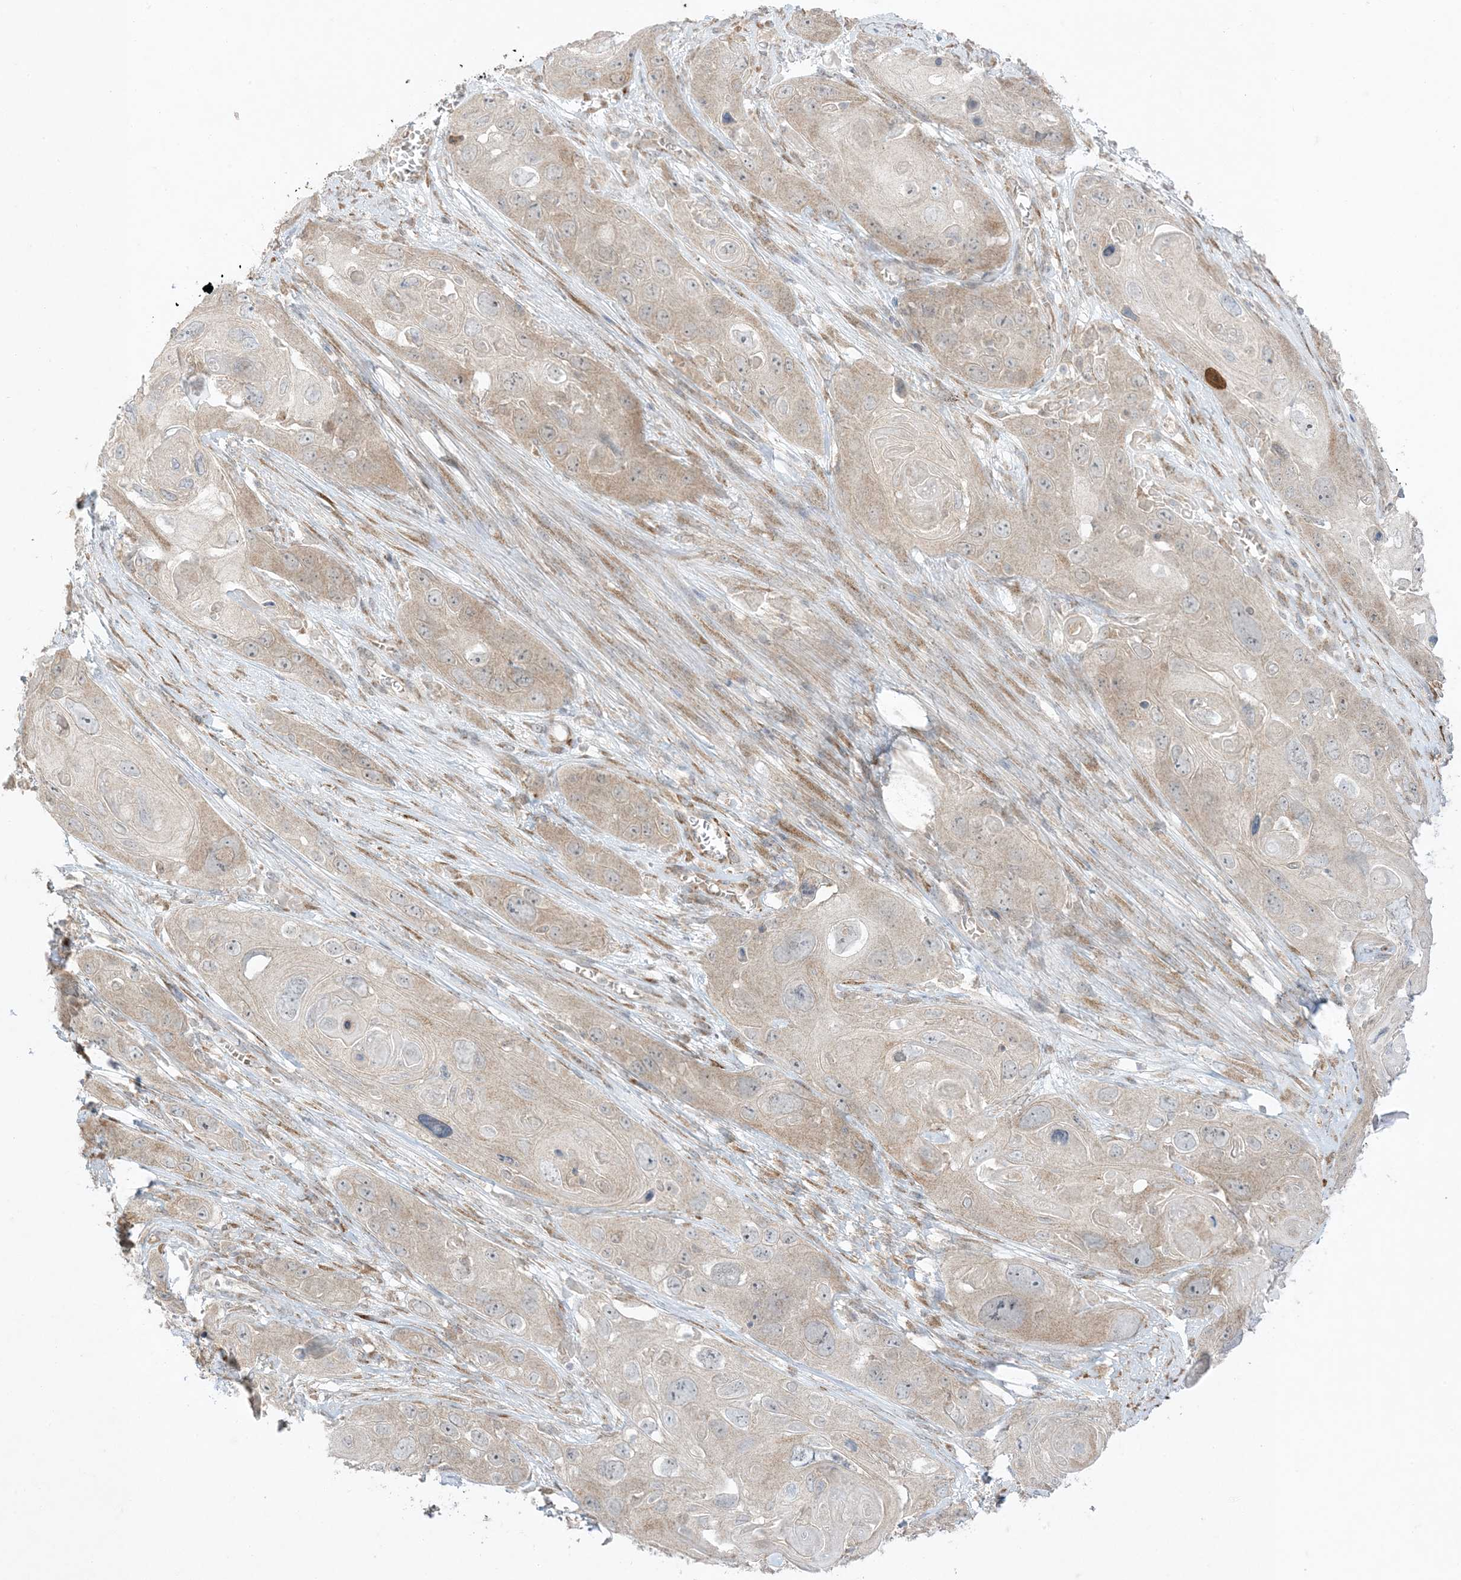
{"staining": {"intensity": "weak", "quantity": "25%-75%", "location": "cytoplasmic/membranous"}, "tissue": "skin cancer", "cell_type": "Tumor cells", "image_type": "cancer", "snomed": [{"axis": "morphology", "description": "Squamous cell carcinoma, NOS"}, {"axis": "topography", "description": "Skin"}], "caption": "Brown immunohistochemical staining in human skin cancer (squamous cell carcinoma) exhibits weak cytoplasmic/membranous positivity in approximately 25%-75% of tumor cells.", "gene": "ODC1", "patient": {"sex": "male", "age": 55}}